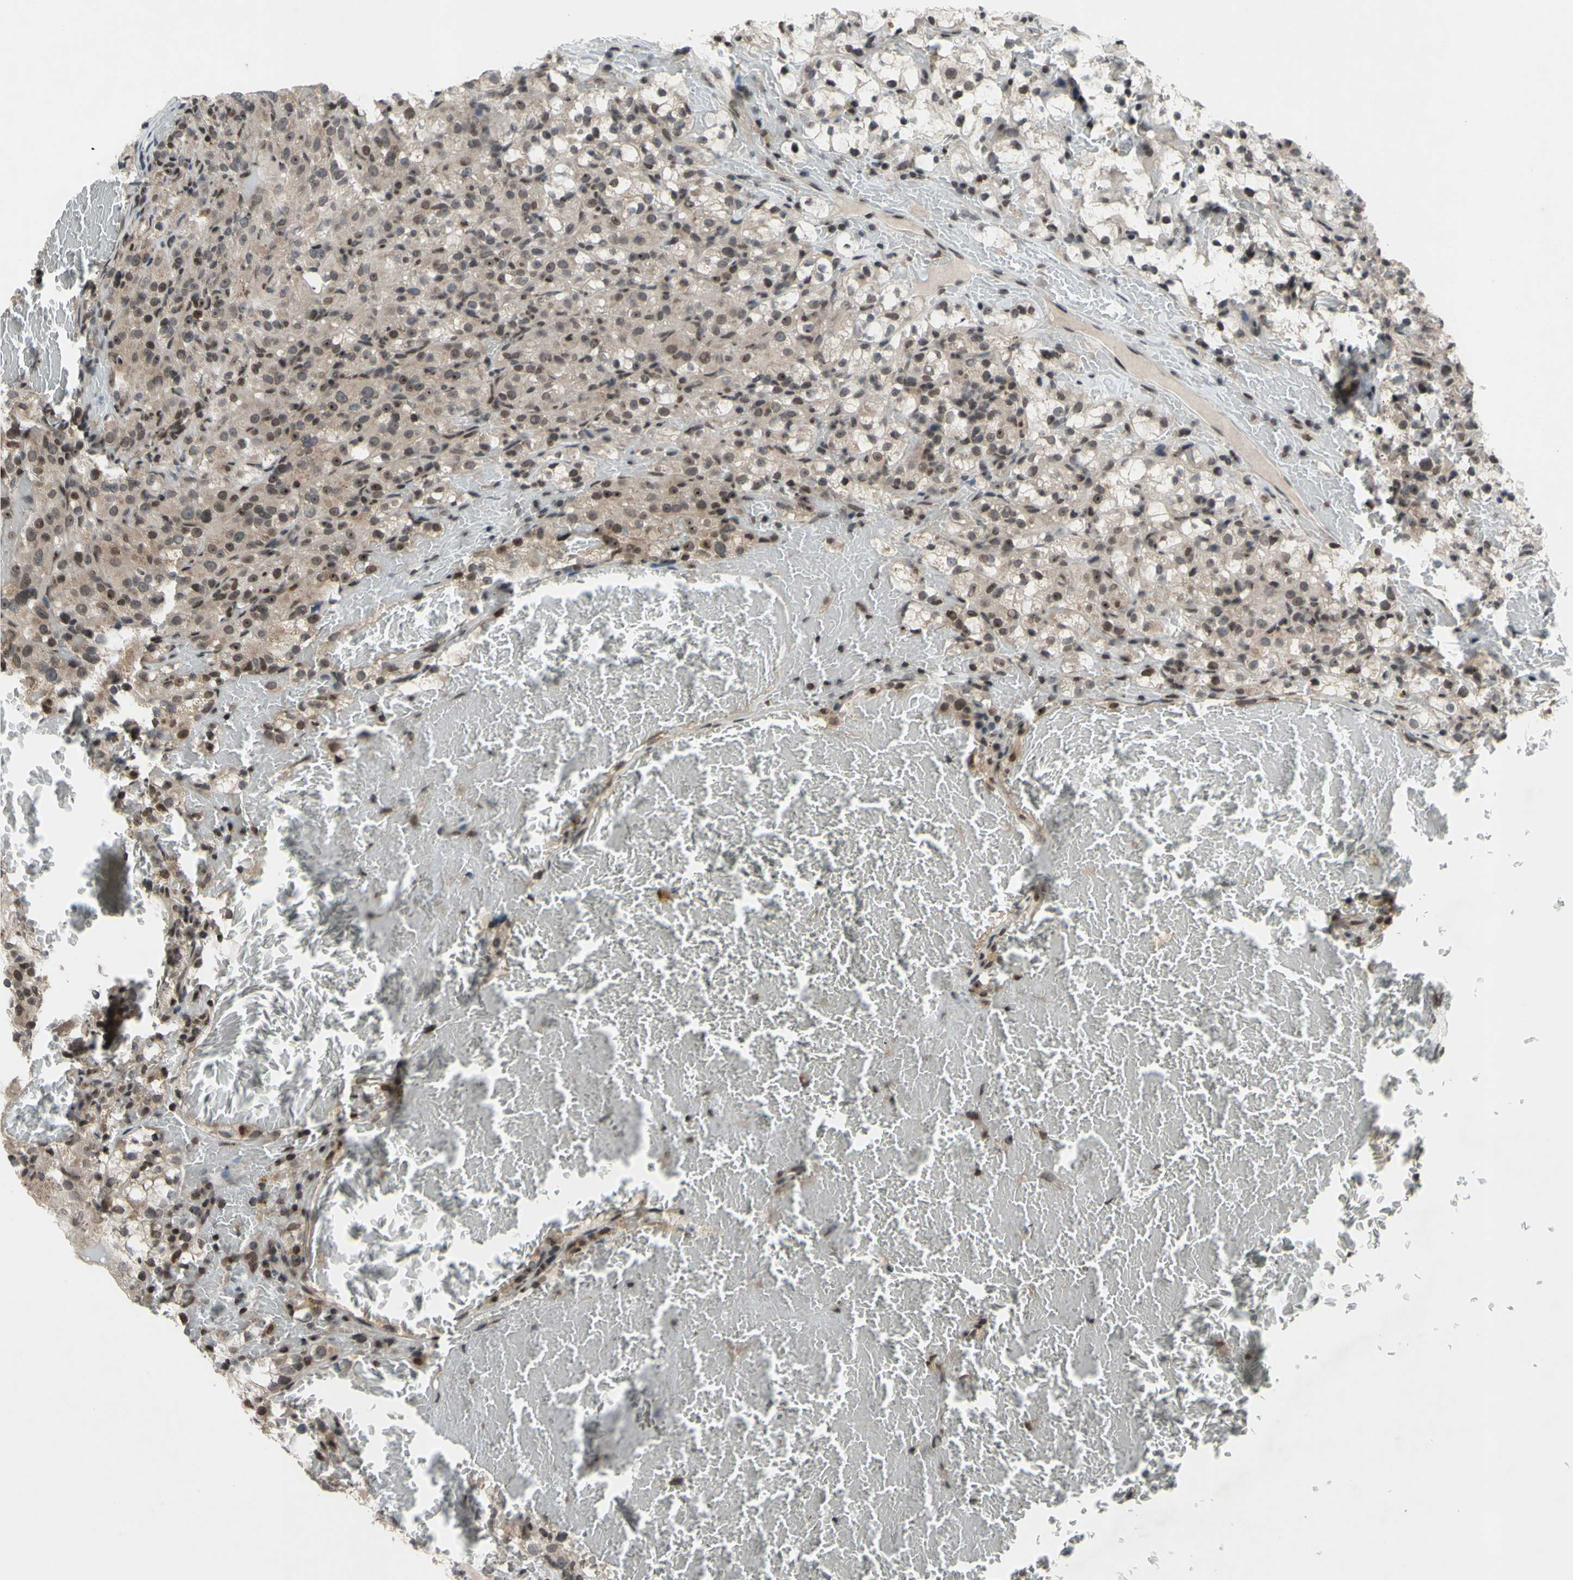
{"staining": {"intensity": "moderate", "quantity": ">75%", "location": "cytoplasmic/membranous,nuclear"}, "tissue": "renal cancer", "cell_type": "Tumor cells", "image_type": "cancer", "snomed": [{"axis": "morphology", "description": "Adenocarcinoma, NOS"}, {"axis": "topography", "description": "Kidney"}], "caption": "A brown stain highlights moderate cytoplasmic/membranous and nuclear staining of a protein in renal adenocarcinoma tumor cells.", "gene": "XPO1", "patient": {"sex": "male", "age": 61}}